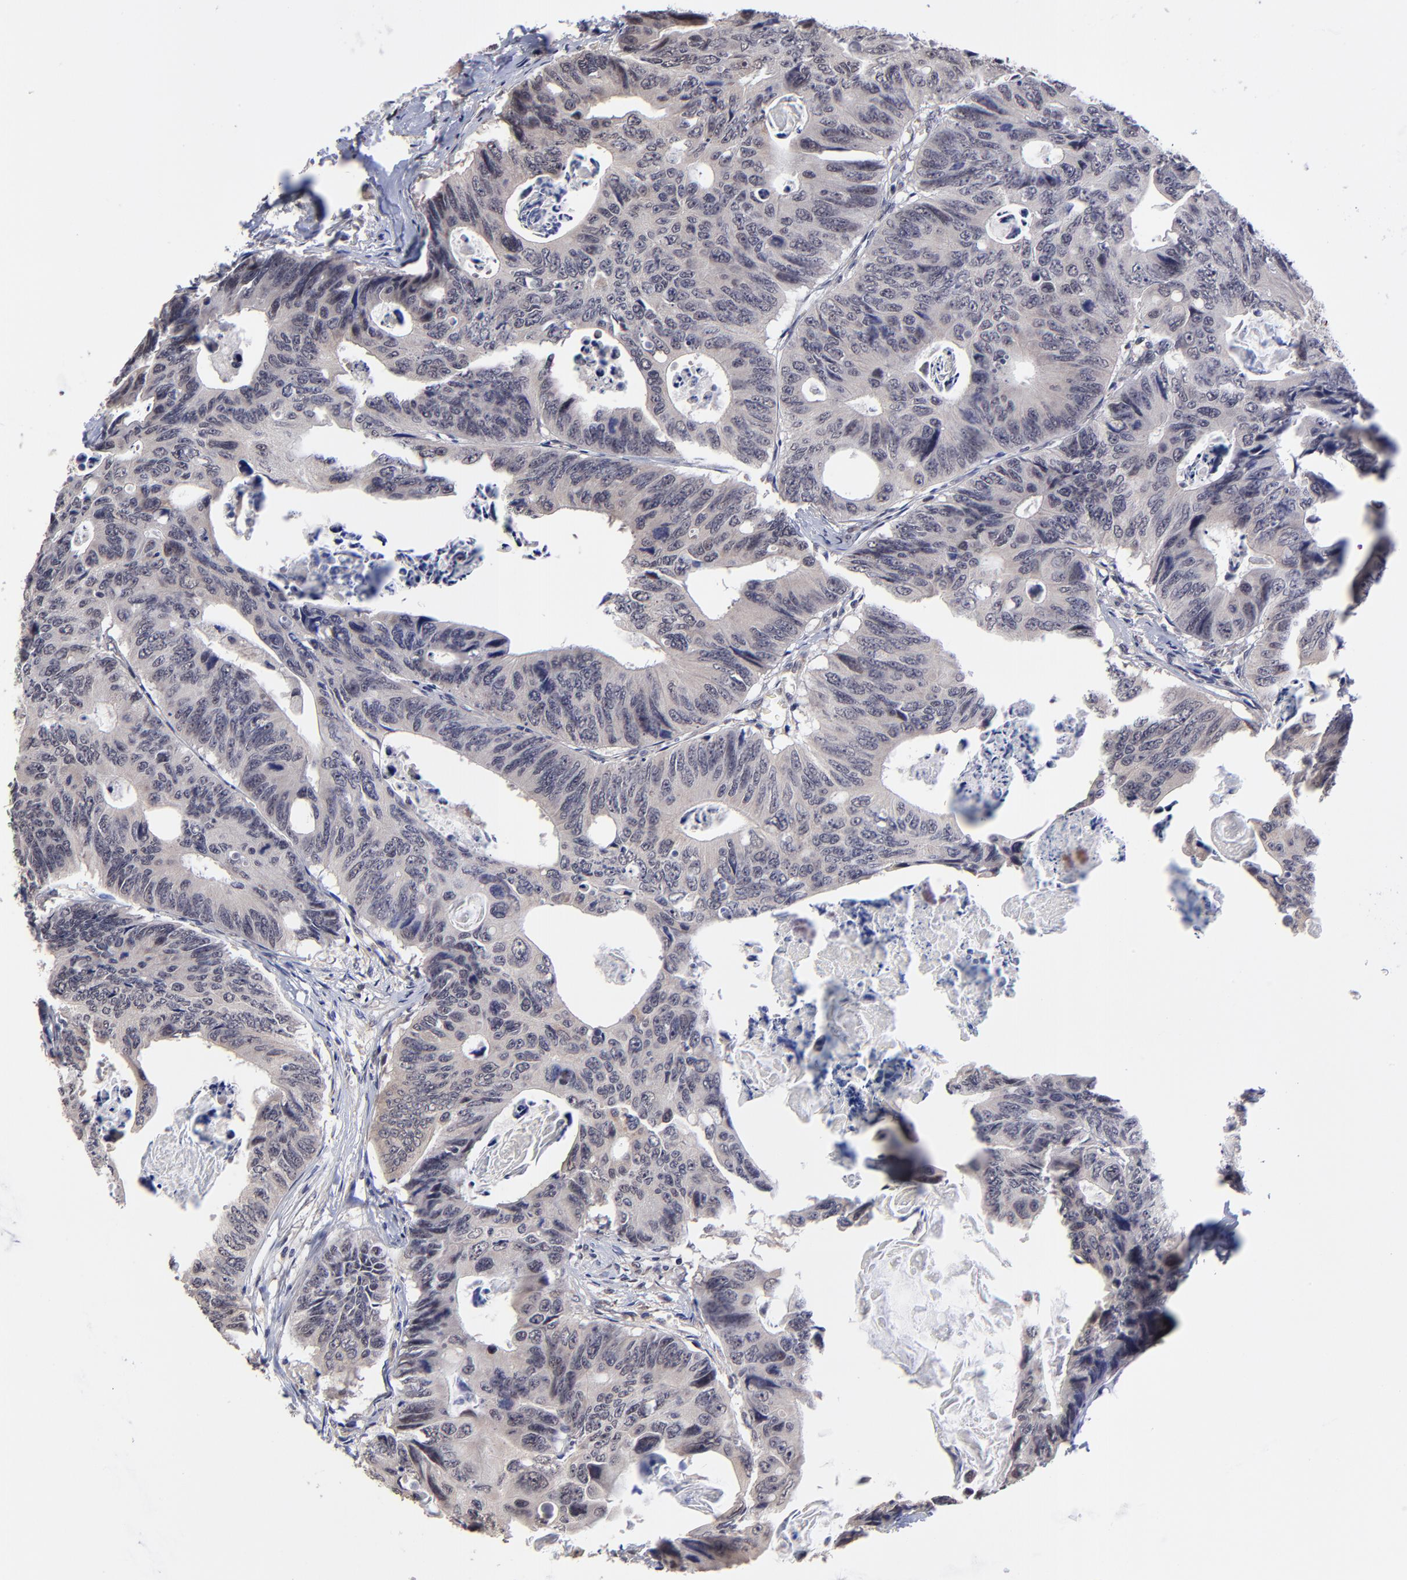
{"staining": {"intensity": "weak", "quantity": ">75%", "location": "cytoplasmic/membranous"}, "tissue": "colorectal cancer", "cell_type": "Tumor cells", "image_type": "cancer", "snomed": [{"axis": "morphology", "description": "Adenocarcinoma, NOS"}, {"axis": "topography", "description": "Colon"}], "caption": "Approximately >75% of tumor cells in human colorectal cancer display weak cytoplasmic/membranous protein positivity as visualized by brown immunohistochemical staining.", "gene": "CHL1", "patient": {"sex": "female", "age": 55}}